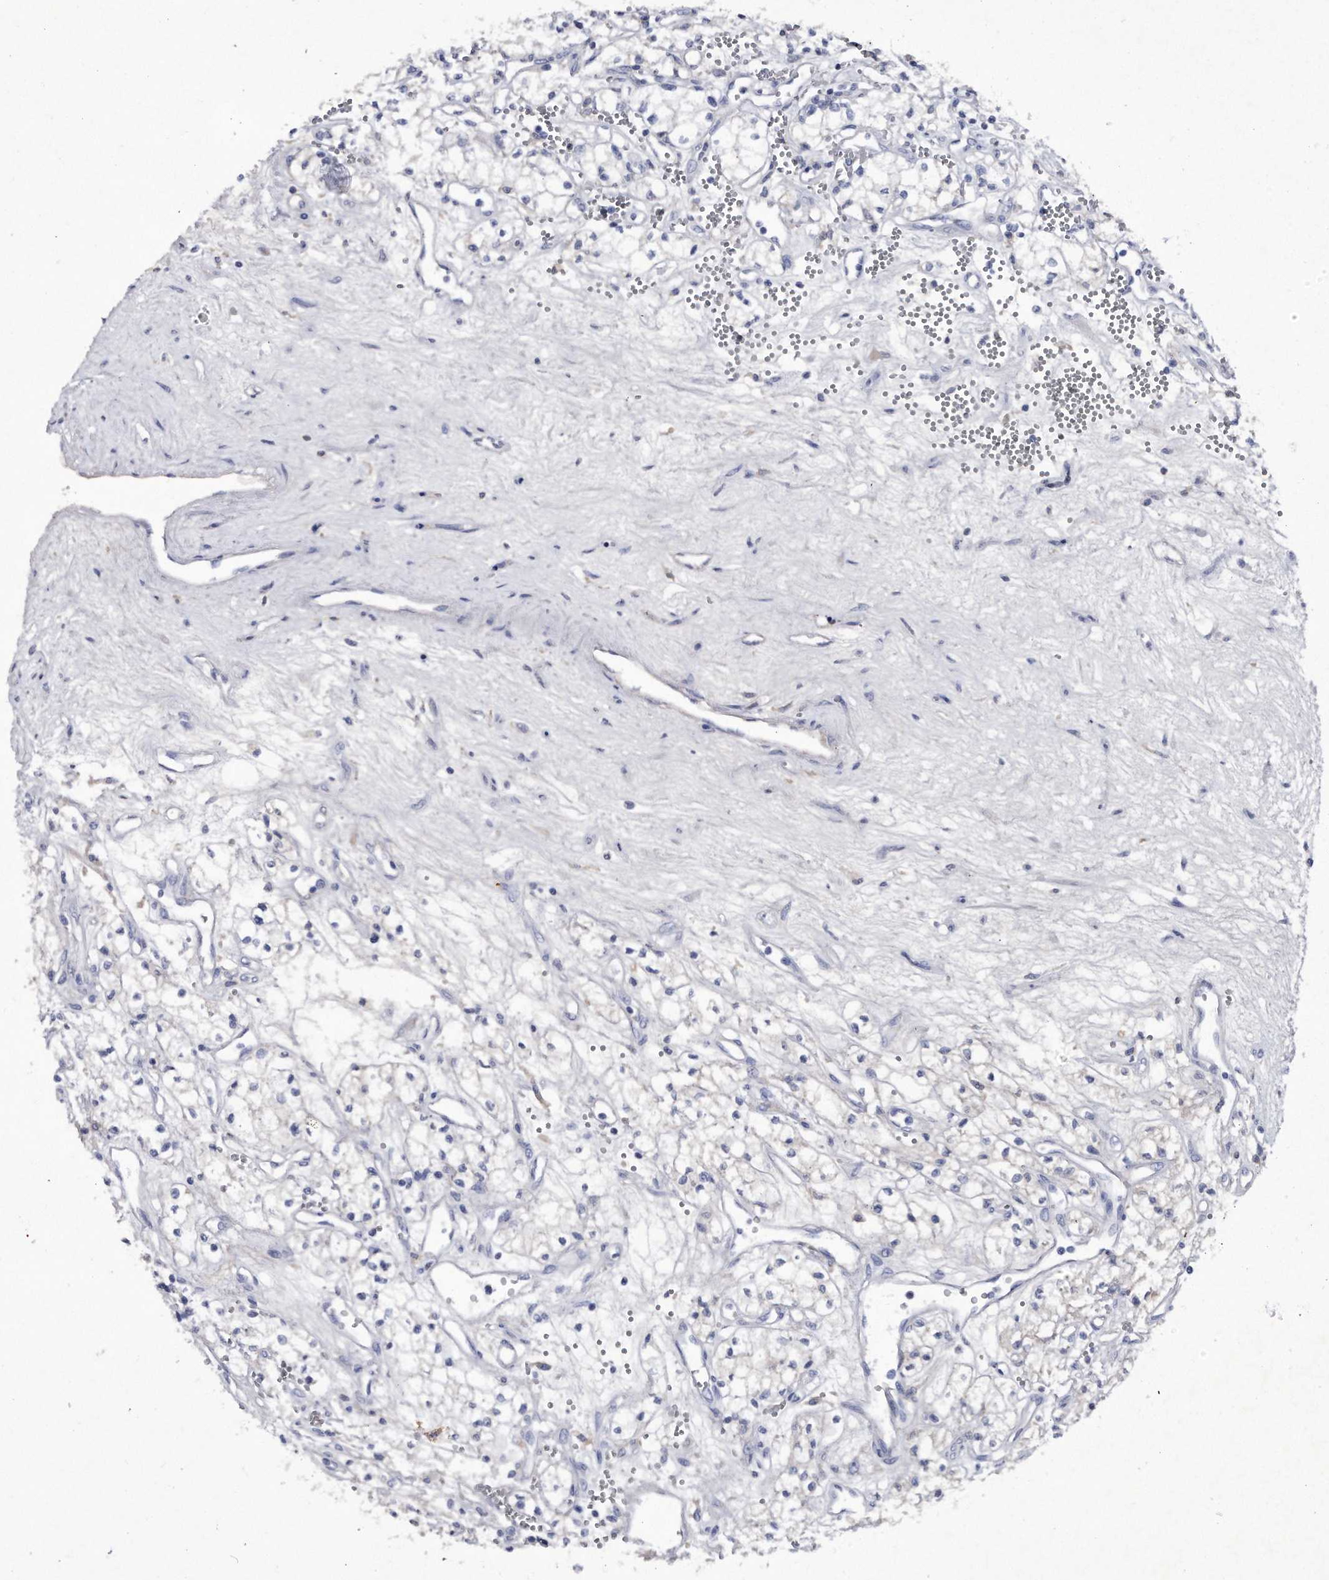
{"staining": {"intensity": "negative", "quantity": "none", "location": "none"}, "tissue": "renal cancer", "cell_type": "Tumor cells", "image_type": "cancer", "snomed": [{"axis": "morphology", "description": "Adenocarcinoma, NOS"}, {"axis": "topography", "description": "Kidney"}], "caption": "High magnification brightfield microscopy of renal adenocarcinoma stained with DAB (3,3'-diaminobenzidine) (brown) and counterstained with hematoxylin (blue): tumor cells show no significant positivity.", "gene": "ASNS", "patient": {"sex": "male", "age": 59}}